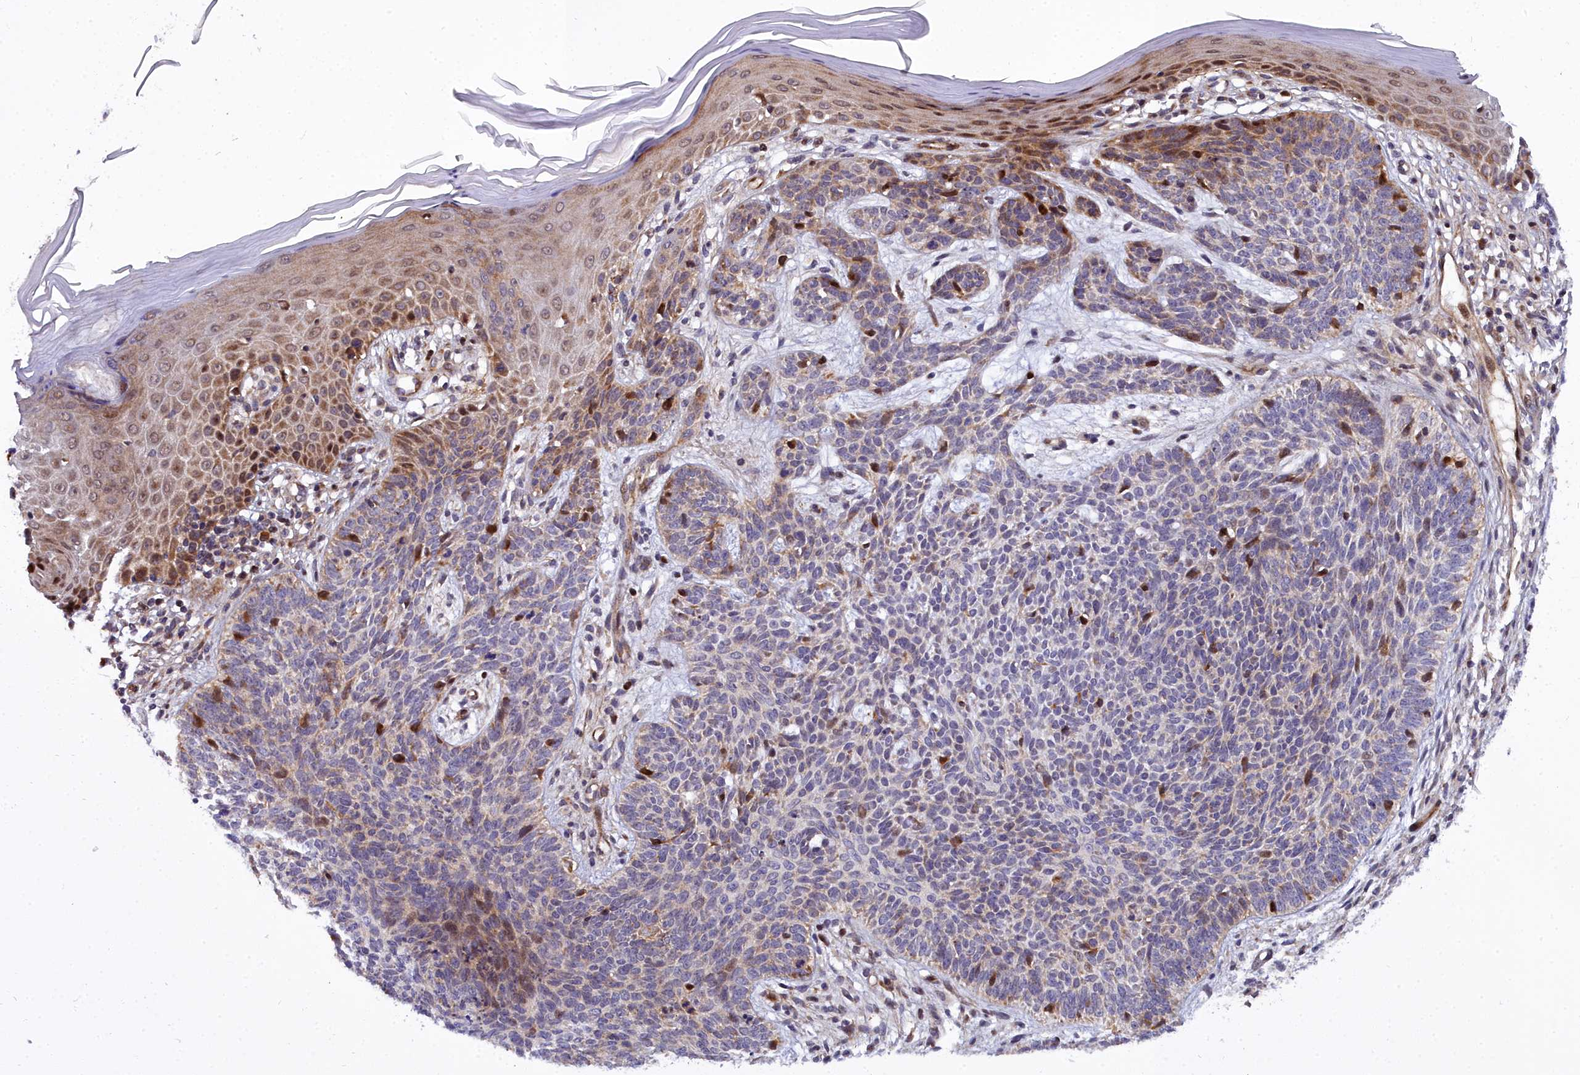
{"staining": {"intensity": "moderate", "quantity": "<25%", "location": "nuclear"}, "tissue": "skin cancer", "cell_type": "Tumor cells", "image_type": "cancer", "snomed": [{"axis": "morphology", "description": "Basal cell carcinoma"}, {"axis": "topography", "description": "Skin"}], "caption": "This image demonstrates immunohistochemistry (IHC) staining of human skin cancer, with low moderate nuclear positivity in approximately <25% of tumor cells.", "gene": "MRPS11", "patient": {"sex": "female", "age": 66}}